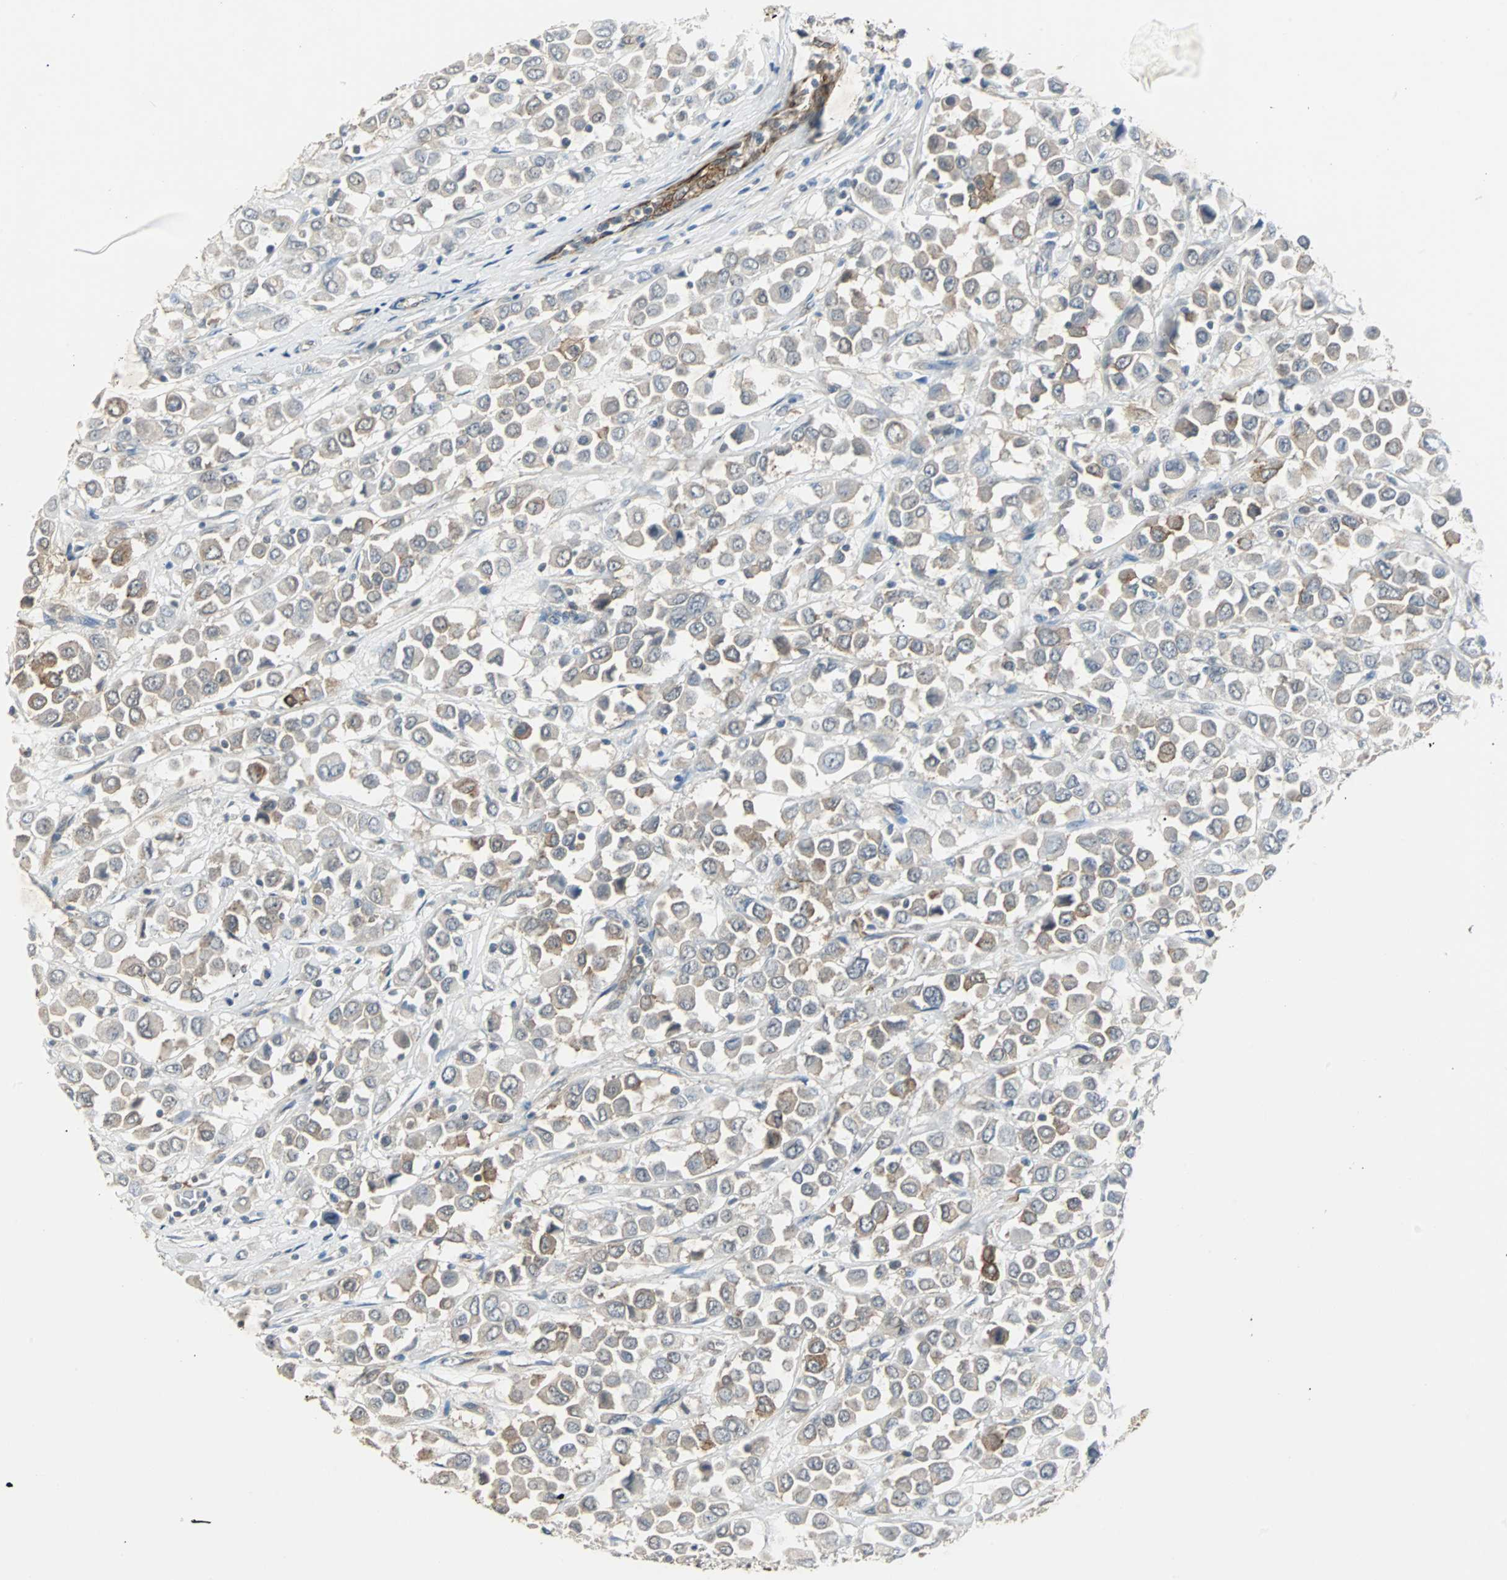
{"staining": {"intensity": "weak", "quantity": ">75%", "location": "cytoplasmic/membranous"}, "tissue": "breast cancer", "cell_type": "Tumor cells", "image_type": "cancer", "snomed": [{"axis": "morphology", "description": "Duct carcinoma"}, {"axis": "topography", "description": "Breast"}], "caption": "IHC photomicrograph of breast cancer stained for a protein (brown), which demonstrates low levels of weak cytoplasmic/membranous expression in approximately >75% of tumor cells.", "gene": "CMC2", "patient": {"sex": "female", "age": 61}}